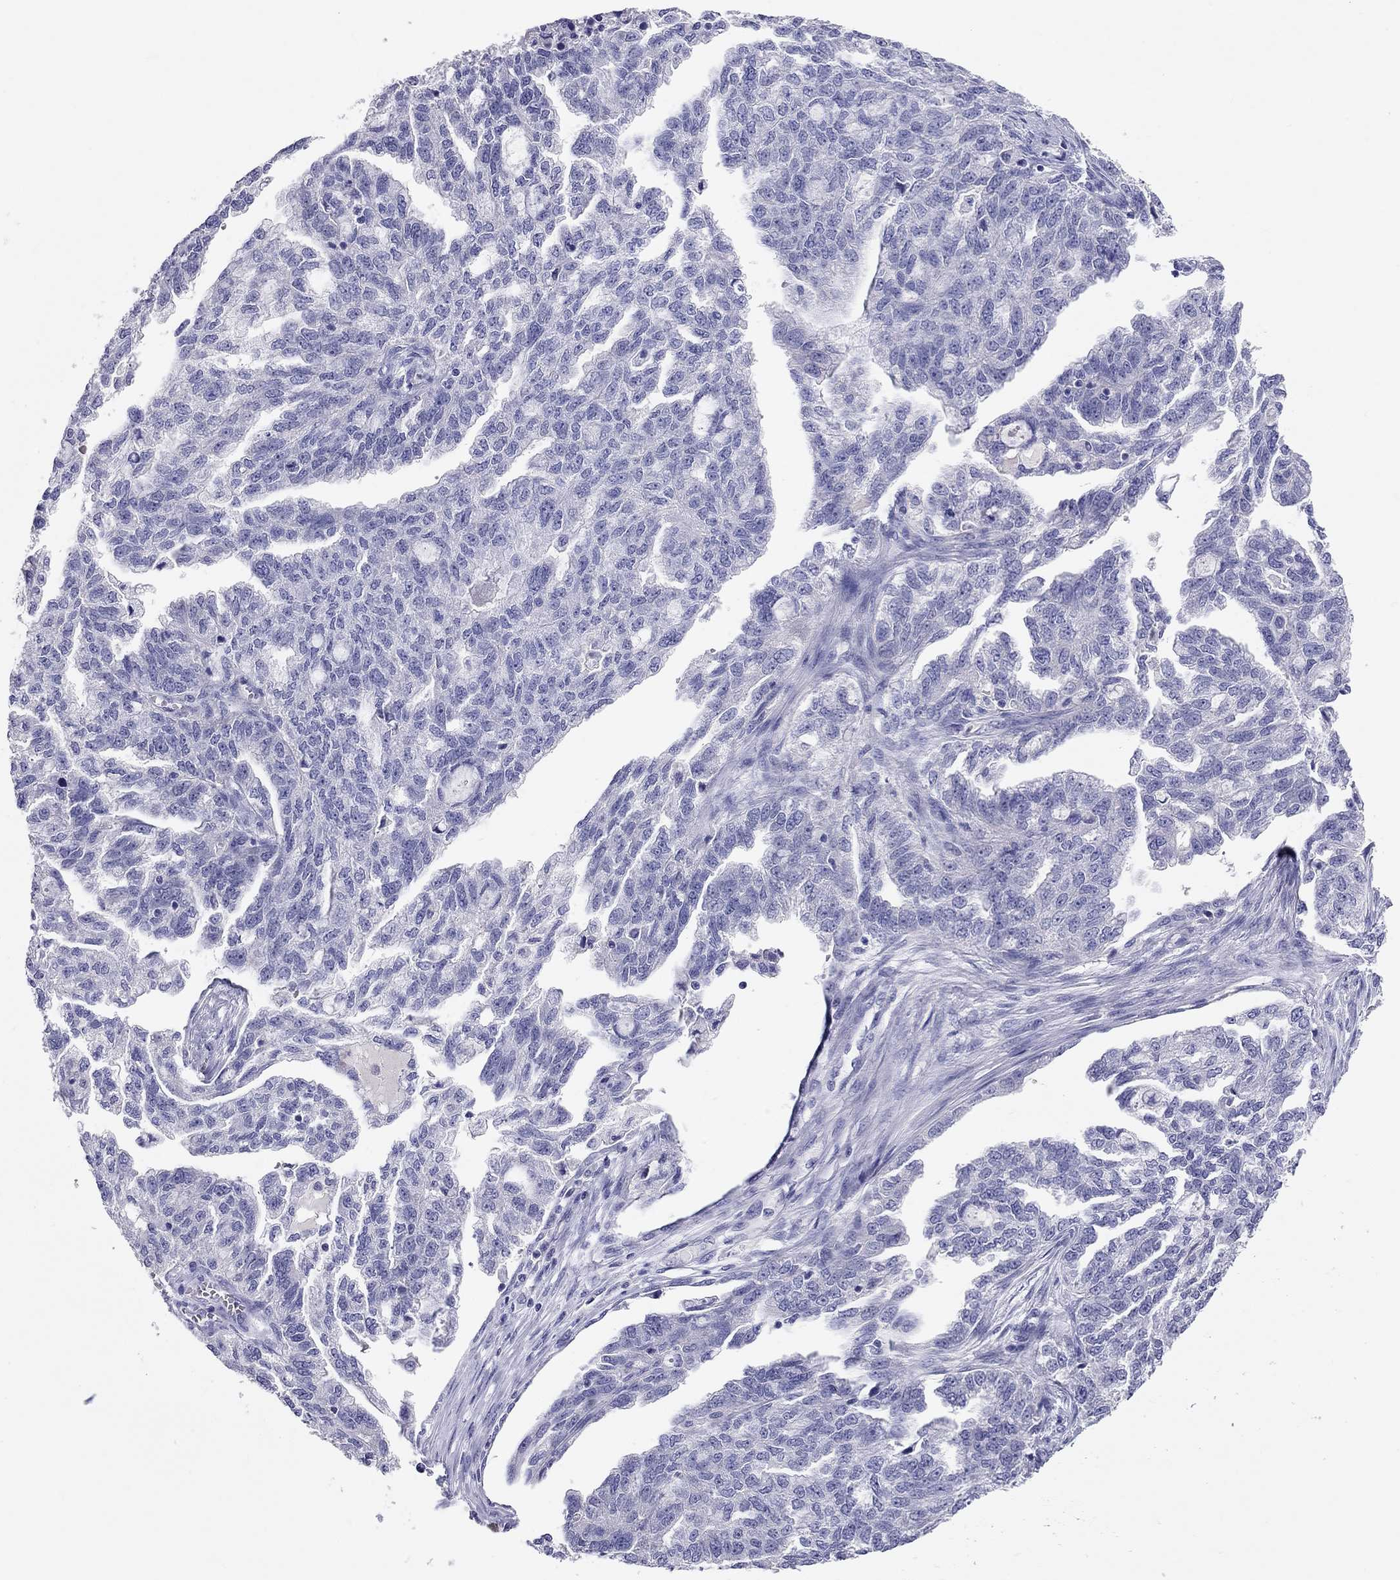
{"staining": {"intensity": "negative", "quantity": "none", "location": "none"}, "tissue": "ovarian cancer", "cell_type": "Tumor cells", "image_type": "cancer", "snomed": [{"axis": "morphology", "description": "Cystadenocarcinoma, serous, NOS"}, {"axis": "topography", "description": "Ovary"}], "caption": "High magnification brightfield microscopy of ovarian serous cystadenocarcinoma stained with DAB (brown) and counterstained with hematoxylin (blue): tumor cells show no significant staining.", "gene": "CALHM1", "patient": {"sex": "female", "age": 51}}